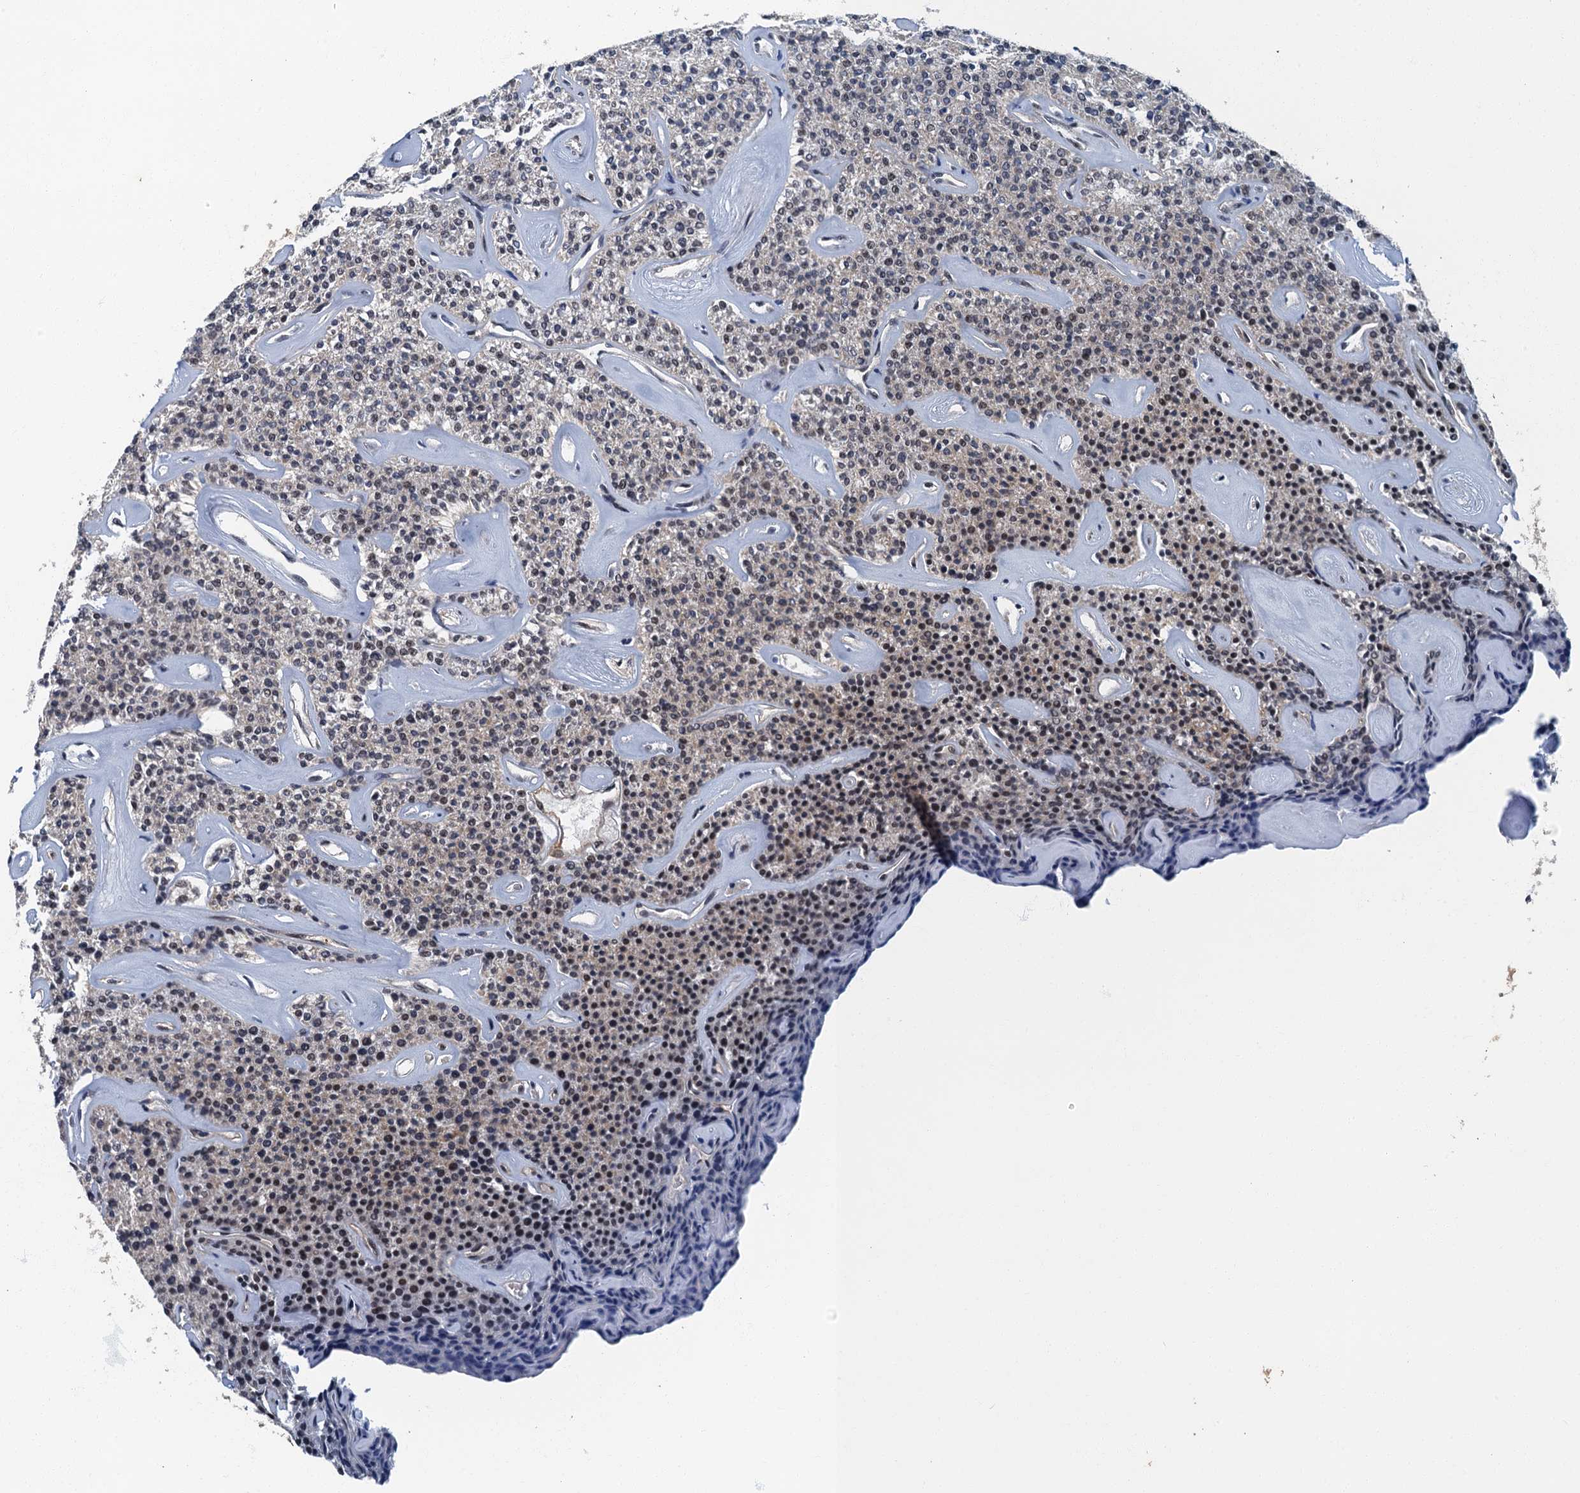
{"staining": {"intensity": "moderate", "quantity": "<25%", "location": "nuclear"}, "tissue": "parathyroid gland", "cell_type": "Glandular cells", "image_type": "normal", "snomed": [{"axis": "morphology", "description": "Normal tissue, NOS"}, {"axis": "topography", "description": "Parathyroid gland"}], "caption": "Protein staining reveals moderate nuclear positivity in about <25% of glandular cells in unremarkable parathyroid gland.", "gene": "GADL1", "patient": {"sex": "male", "age": 46}}